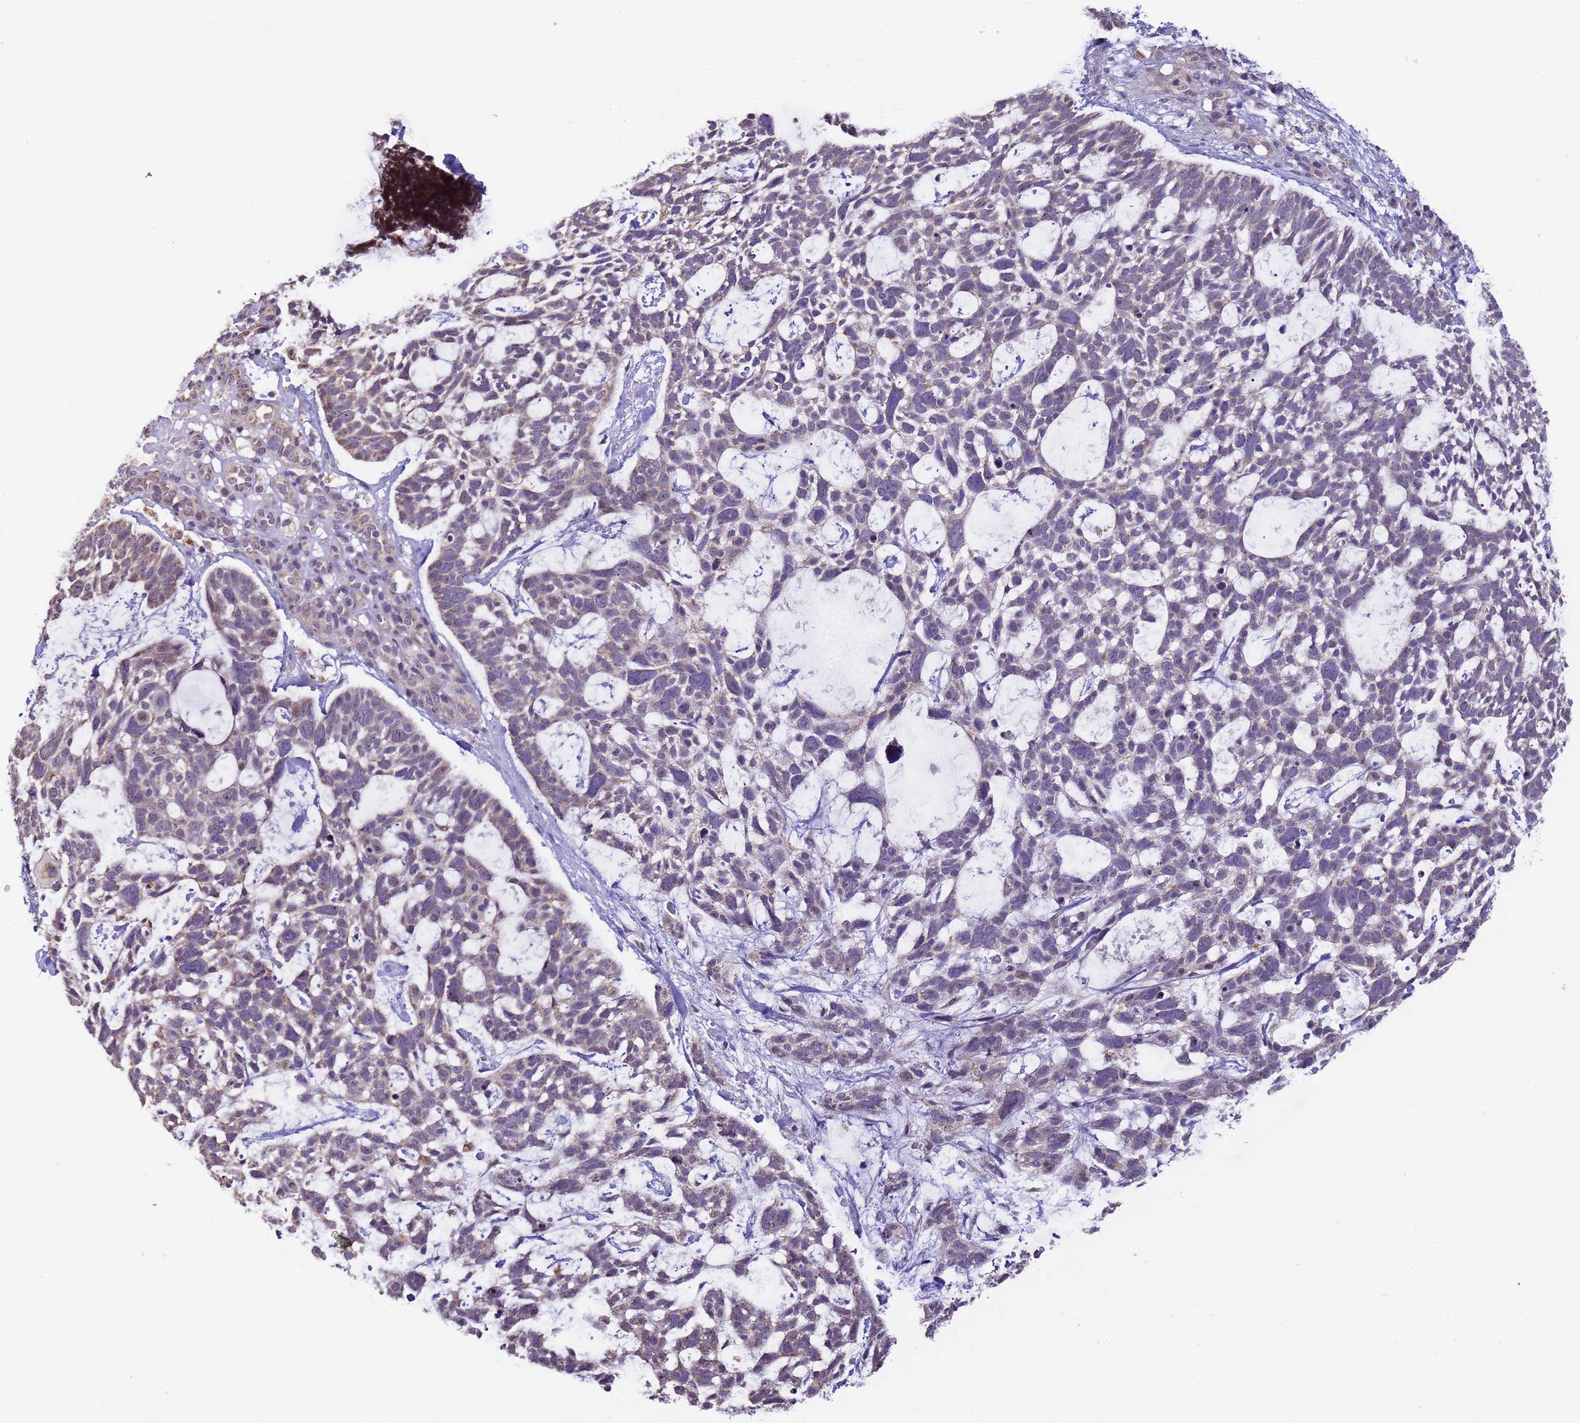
{"staining": {"intensity": "moderate", "quantity": "<25%", "location": "cytoplasmic/membranous"}, "tissue": "skin cancer", "cell_type": "Tumor cells", "image_type": "cancer", "snomed": [{"axis": "morphology", "description": "Basal cell carcinoma"}, {"axis": "topography", "description": "Skin"}], "caption": "A photomicrograph showing moderate cytoplasmic/membranous positivity in about <25% of tumor cells in basal cell carcinoma (skin), as visualized by brown immunohistochemical staining.", "gene": "RAPGEF3", "patient": {"sex": "male", "age": 88}}